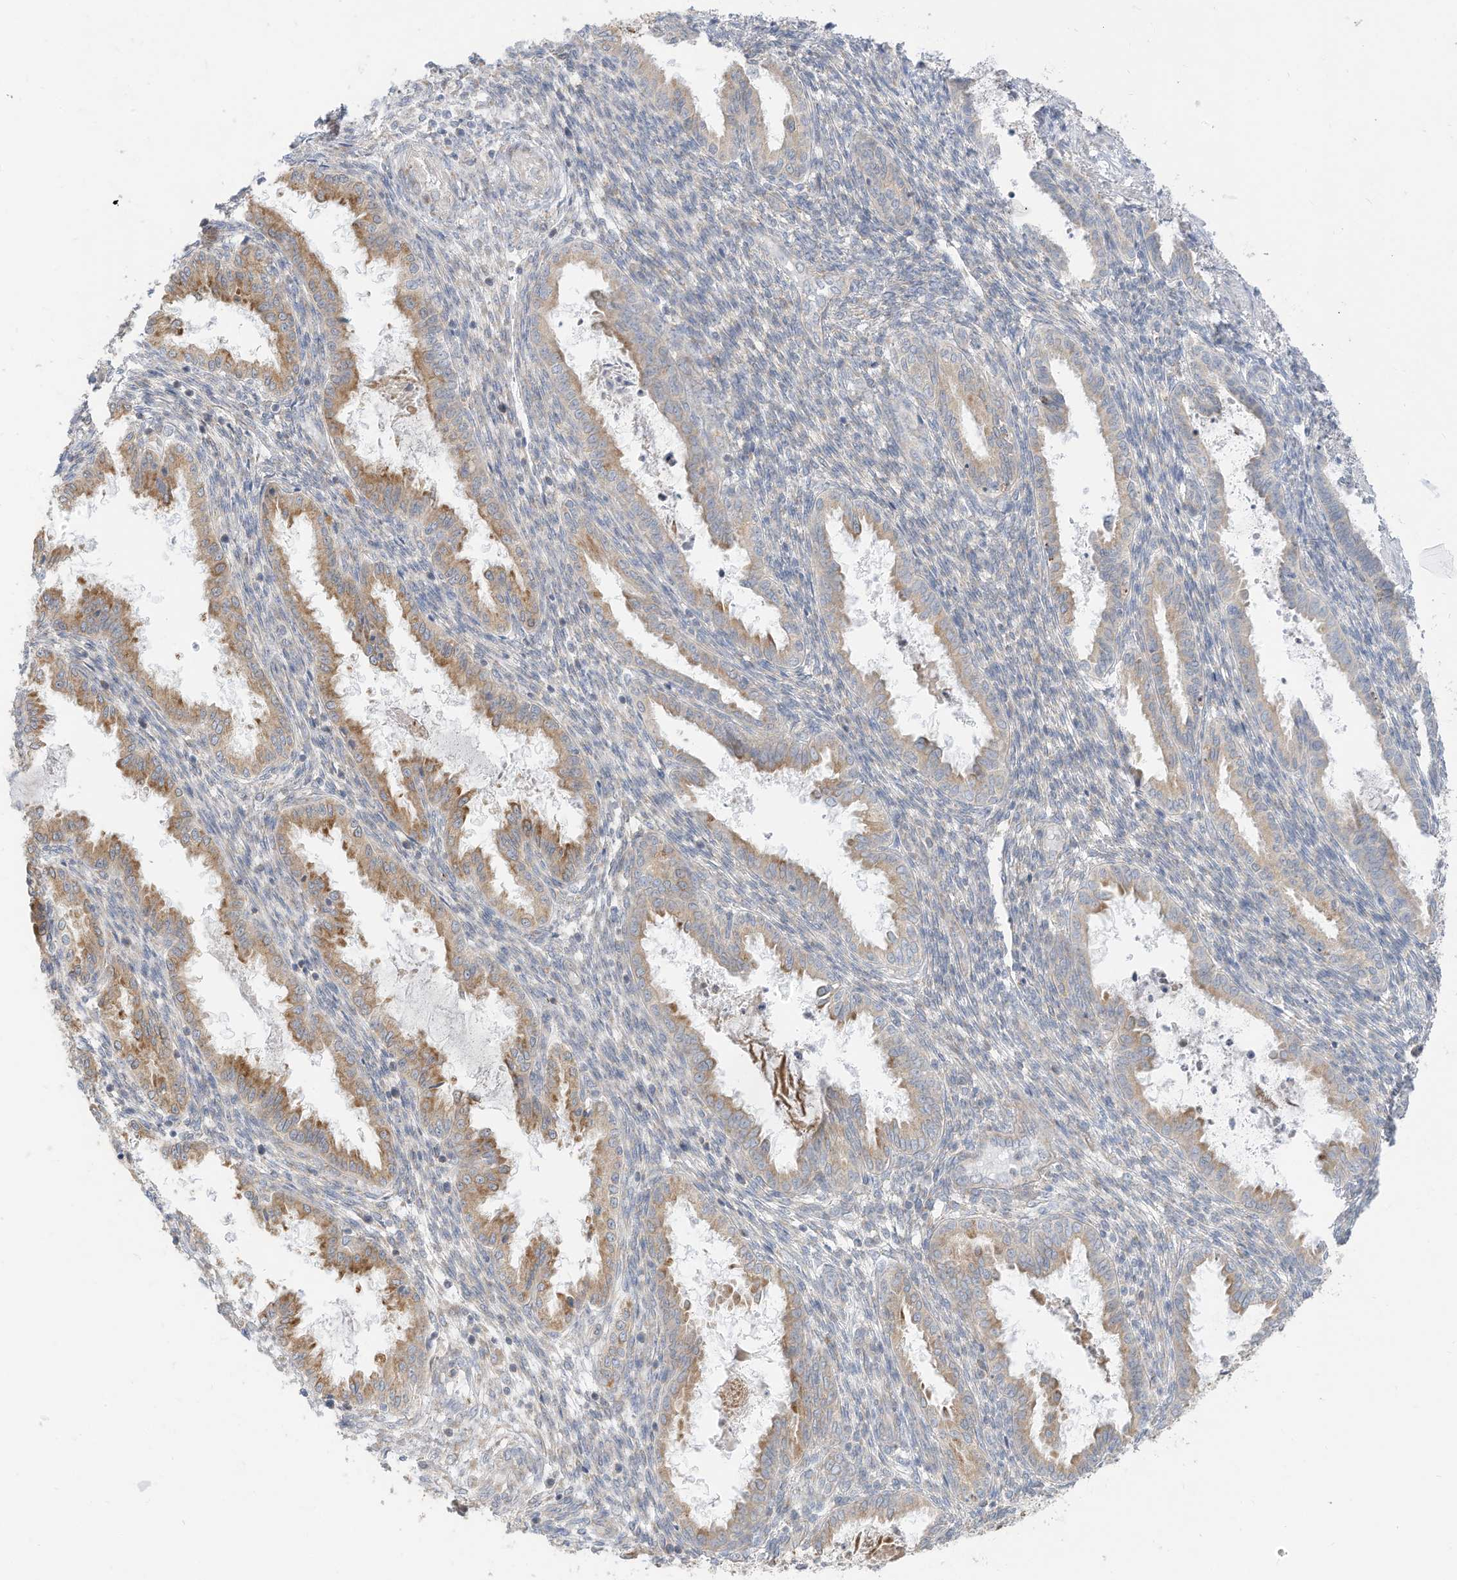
{"staining": {"intensity": "negative", "quantity": "none", "location": "none"}, "tissue": "endometrium", "cell_type": "Cells in endometrial stroma", "image_type": "normal", "snomed": [{"axis": "morphology", "description": "Normal tissue, NOS"}, {"axis": "topography", "description": "Endometrium"}], "caption": "This histopathology image is of normal endometrium stained with immunohistochemistry to label a protein in brown with the nuclei are counter-stained blue. There is no positivity in cells in endometrial stroma. The staining is performed using DAB (3,3'-diaminobenzidine) brown chromogen with nuclei counter-stained in using hematoxylin.", "gene": "STT3A", "patient": {"sex": "female", "age": 33}}